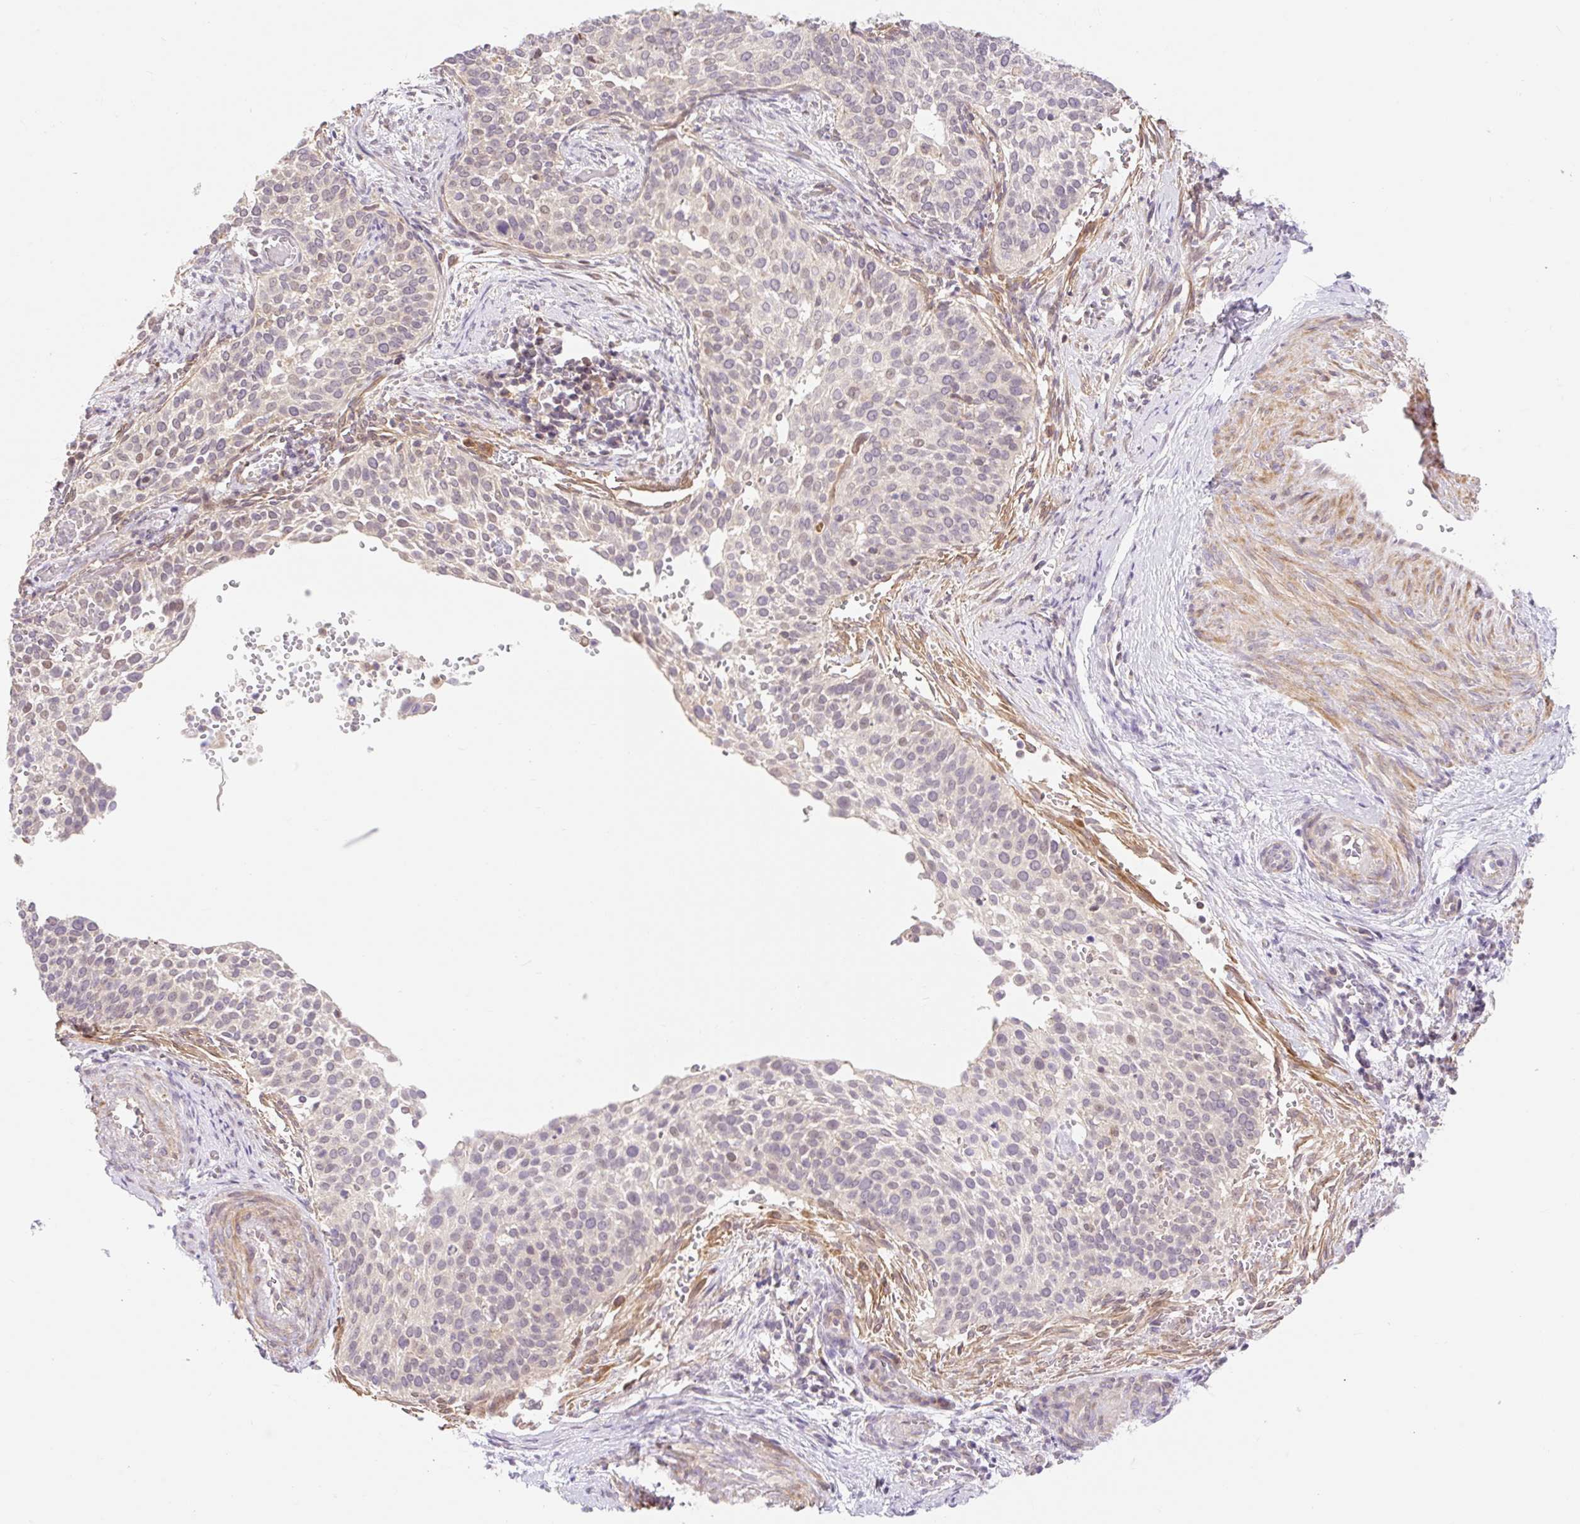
{"staining": {"intensity": "negative", "quantity": "none", "location": "none"}, "tissue": "cervical cancer", "cell_type": "Tumor cells", "image_type": "cancer", "snomed": [{"axis": "morphology", "description": "Squamous cell carcinoma, NOS"}, {"axis": "topography", "description": "Cervix"}], "caption": "Tumor cells show no significant positivity in cervical cancer.", "gene": "EMC10", "patient": {"sex": "female", "age": 44}}